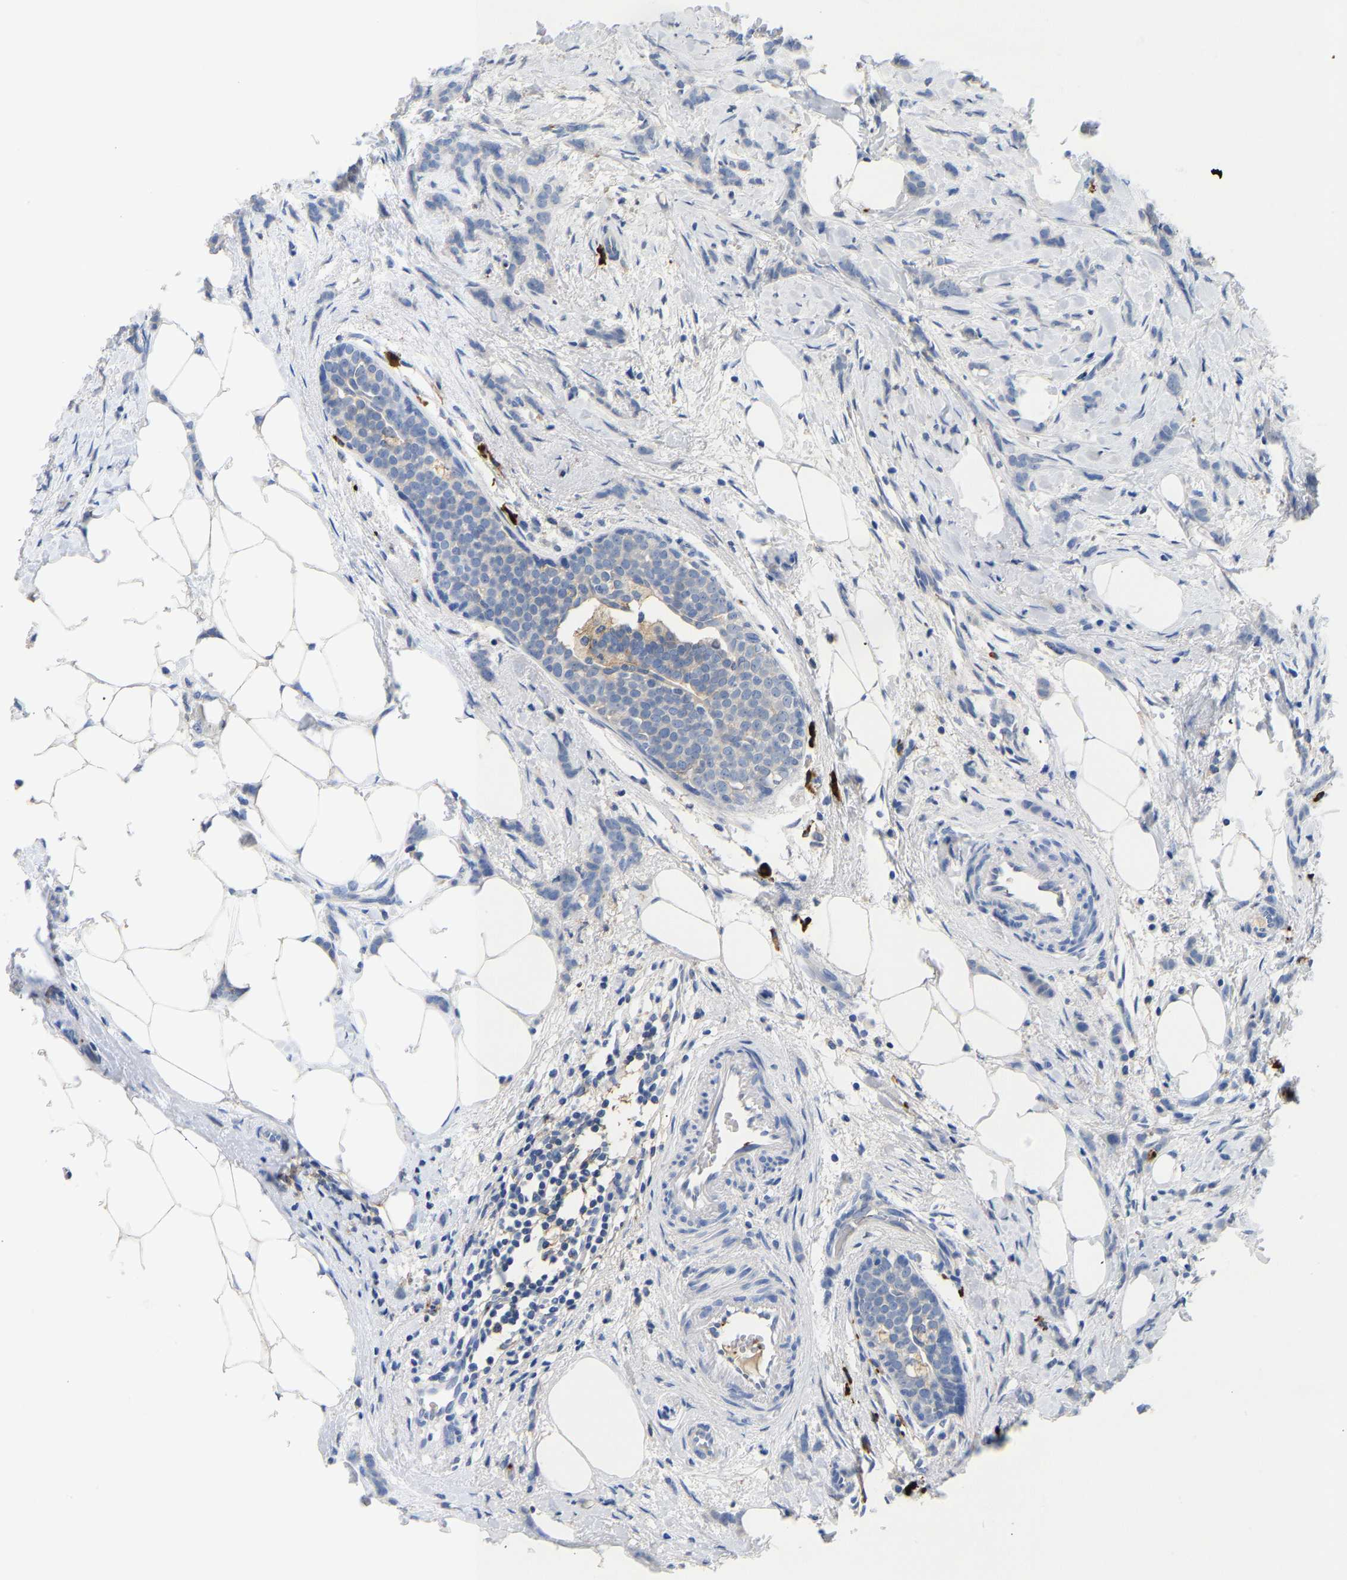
{"staining": {"intensity": "negative", "quantity": "none", "location": "none"}, "tissue": "breast cancer", "cell_type": "Tumor cells", "image_type": "cancer", "snomed": [{"axis": "morphology", "description": "Lobular carcinoma, in situ"}, {"axis": "morphology", "description": "Lobular carcinoma"}, {"axis": "topography", "description": "Breast"}], "caption": "IHC image of breast lobular carcinoma stained for a protein (brown), which demonstrates no positivity in tumor cells.", "gene": "FGF18", "patient": {"sex": "female", "age": 41}}